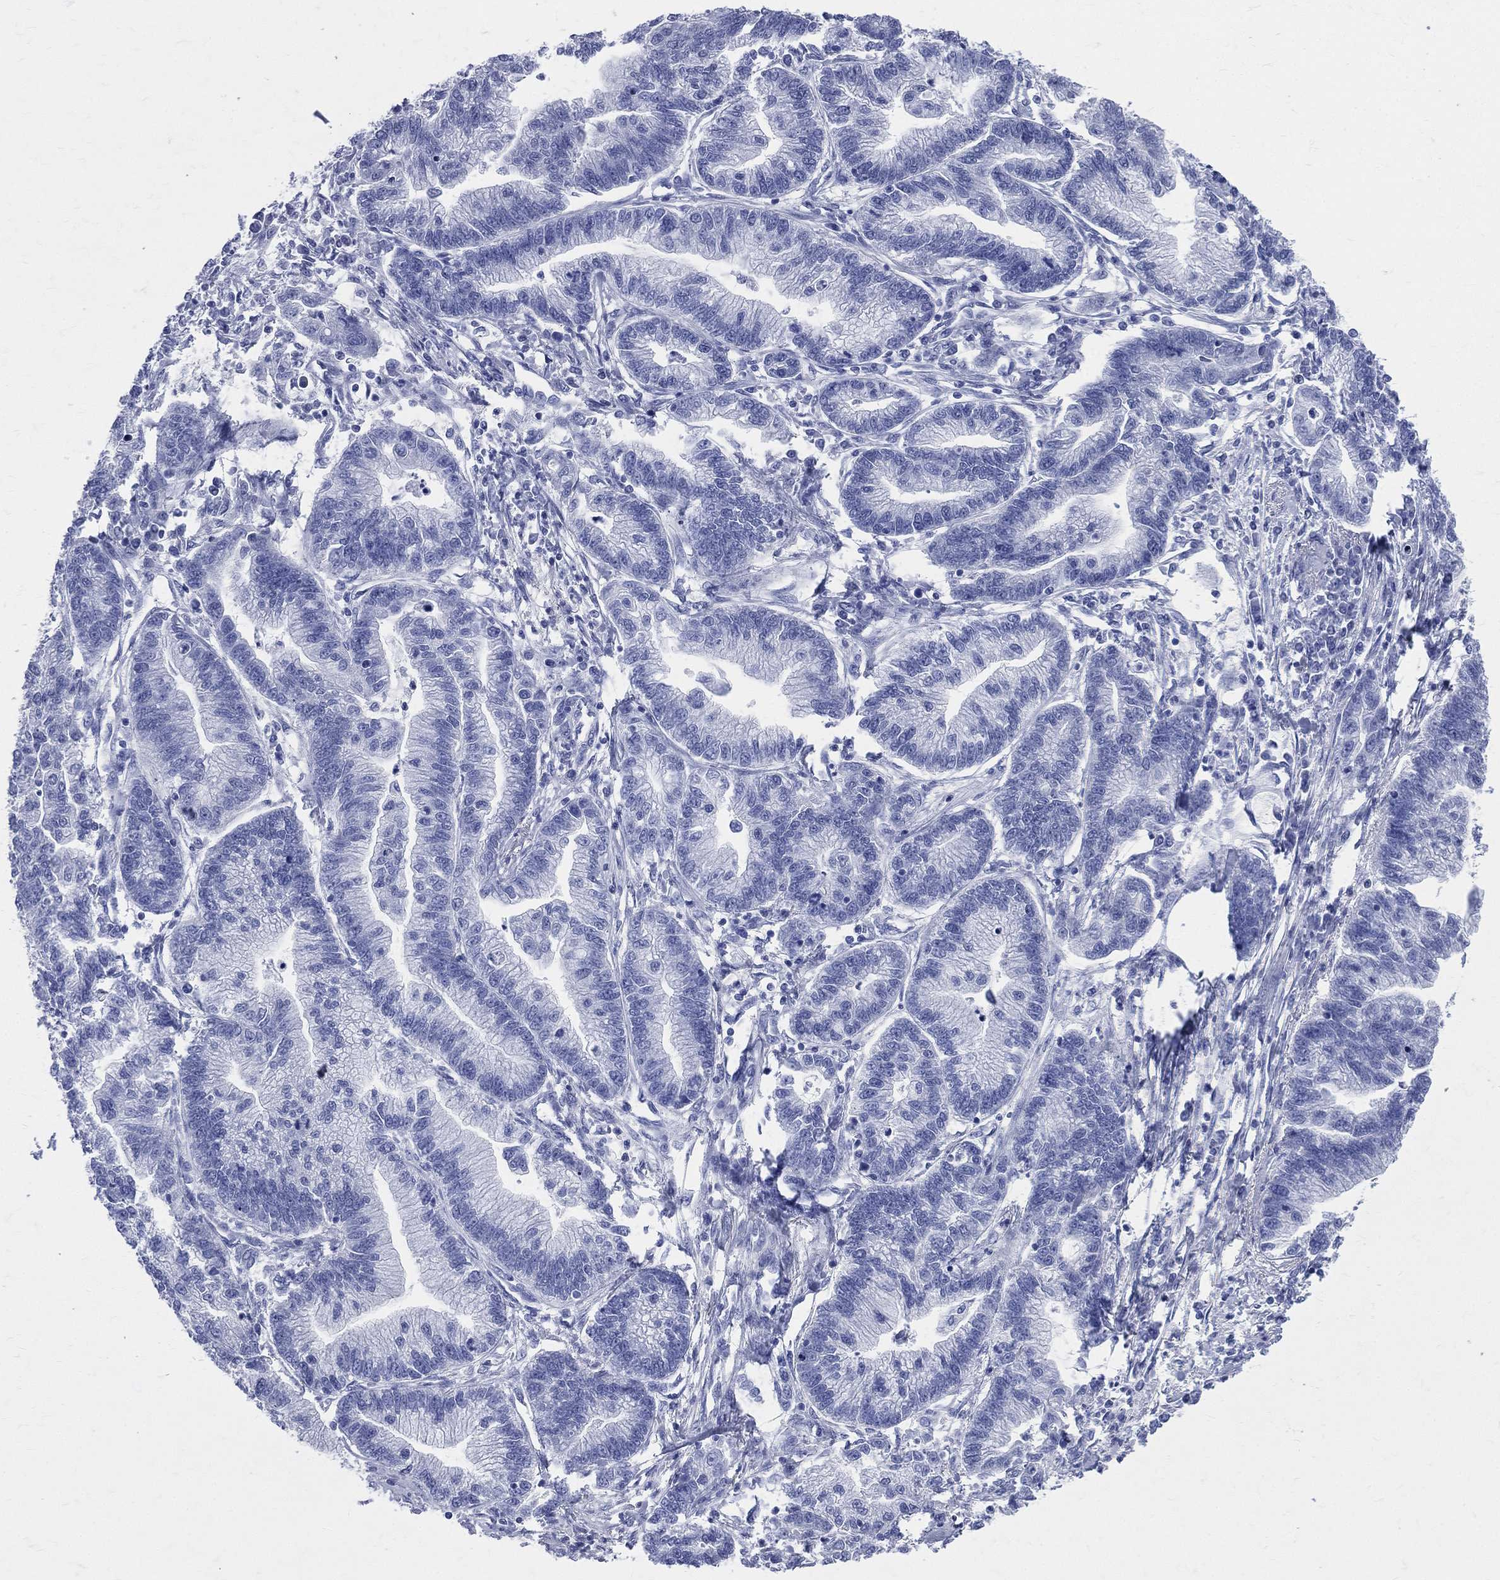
{"staining": {"intensity": "negative", "quantity": "none", "location": "none"}, "tissue": "stomach cancer", "cell_type": "Tumor cells", "image_type": "cancer", "snomed": [{"axis": "morphology", "description": "Adenocarcinoma, NOS"}, {"axis": "topography", "description": "Stomach"}], "caption": "Protein analysis of stomach cancer shows no significant staining in tumor cells. (DAB (3,3'-diaminobenzidine) immunohistochemistry visualized using brightfield microscopy, high magnification).", "gene": "SYP", "patient": {"sex": "male", "age": 83}}